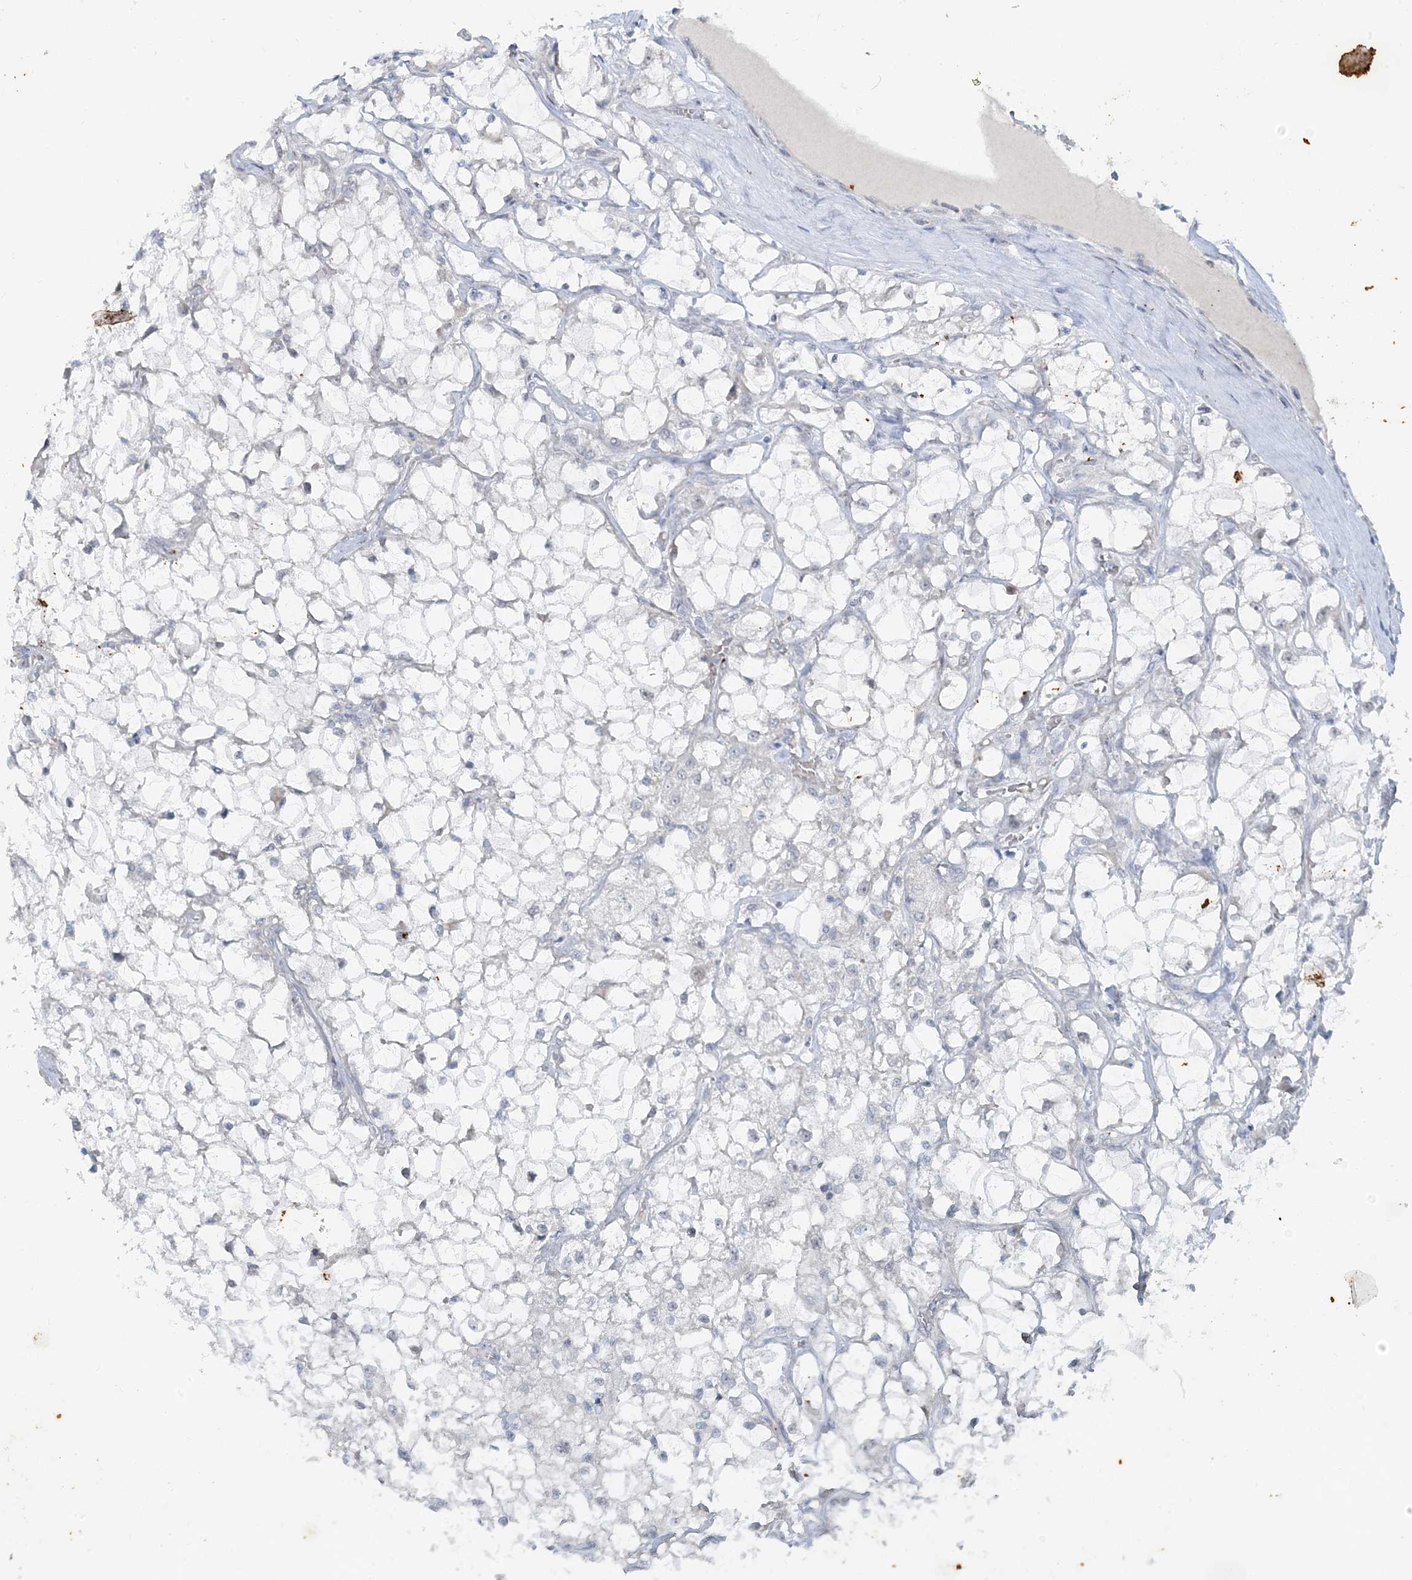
{"staining": {"intensity": "negative", "quantity": "none", "location": "none"}, "tissue": "renal cancer", "cell_type": "Tumor cells", "image_type": "cancer", "snomed": [{"axis": "morphology", "description": "Adenocarcinoma, NOS"}, {"axis": "topography", "description": "Kidney"}], "caption": "Tumor cells are negative for brown protein staining in renal cancer.", "gene": "LEXM", "patient": {"sex": "female", "age": 69}}